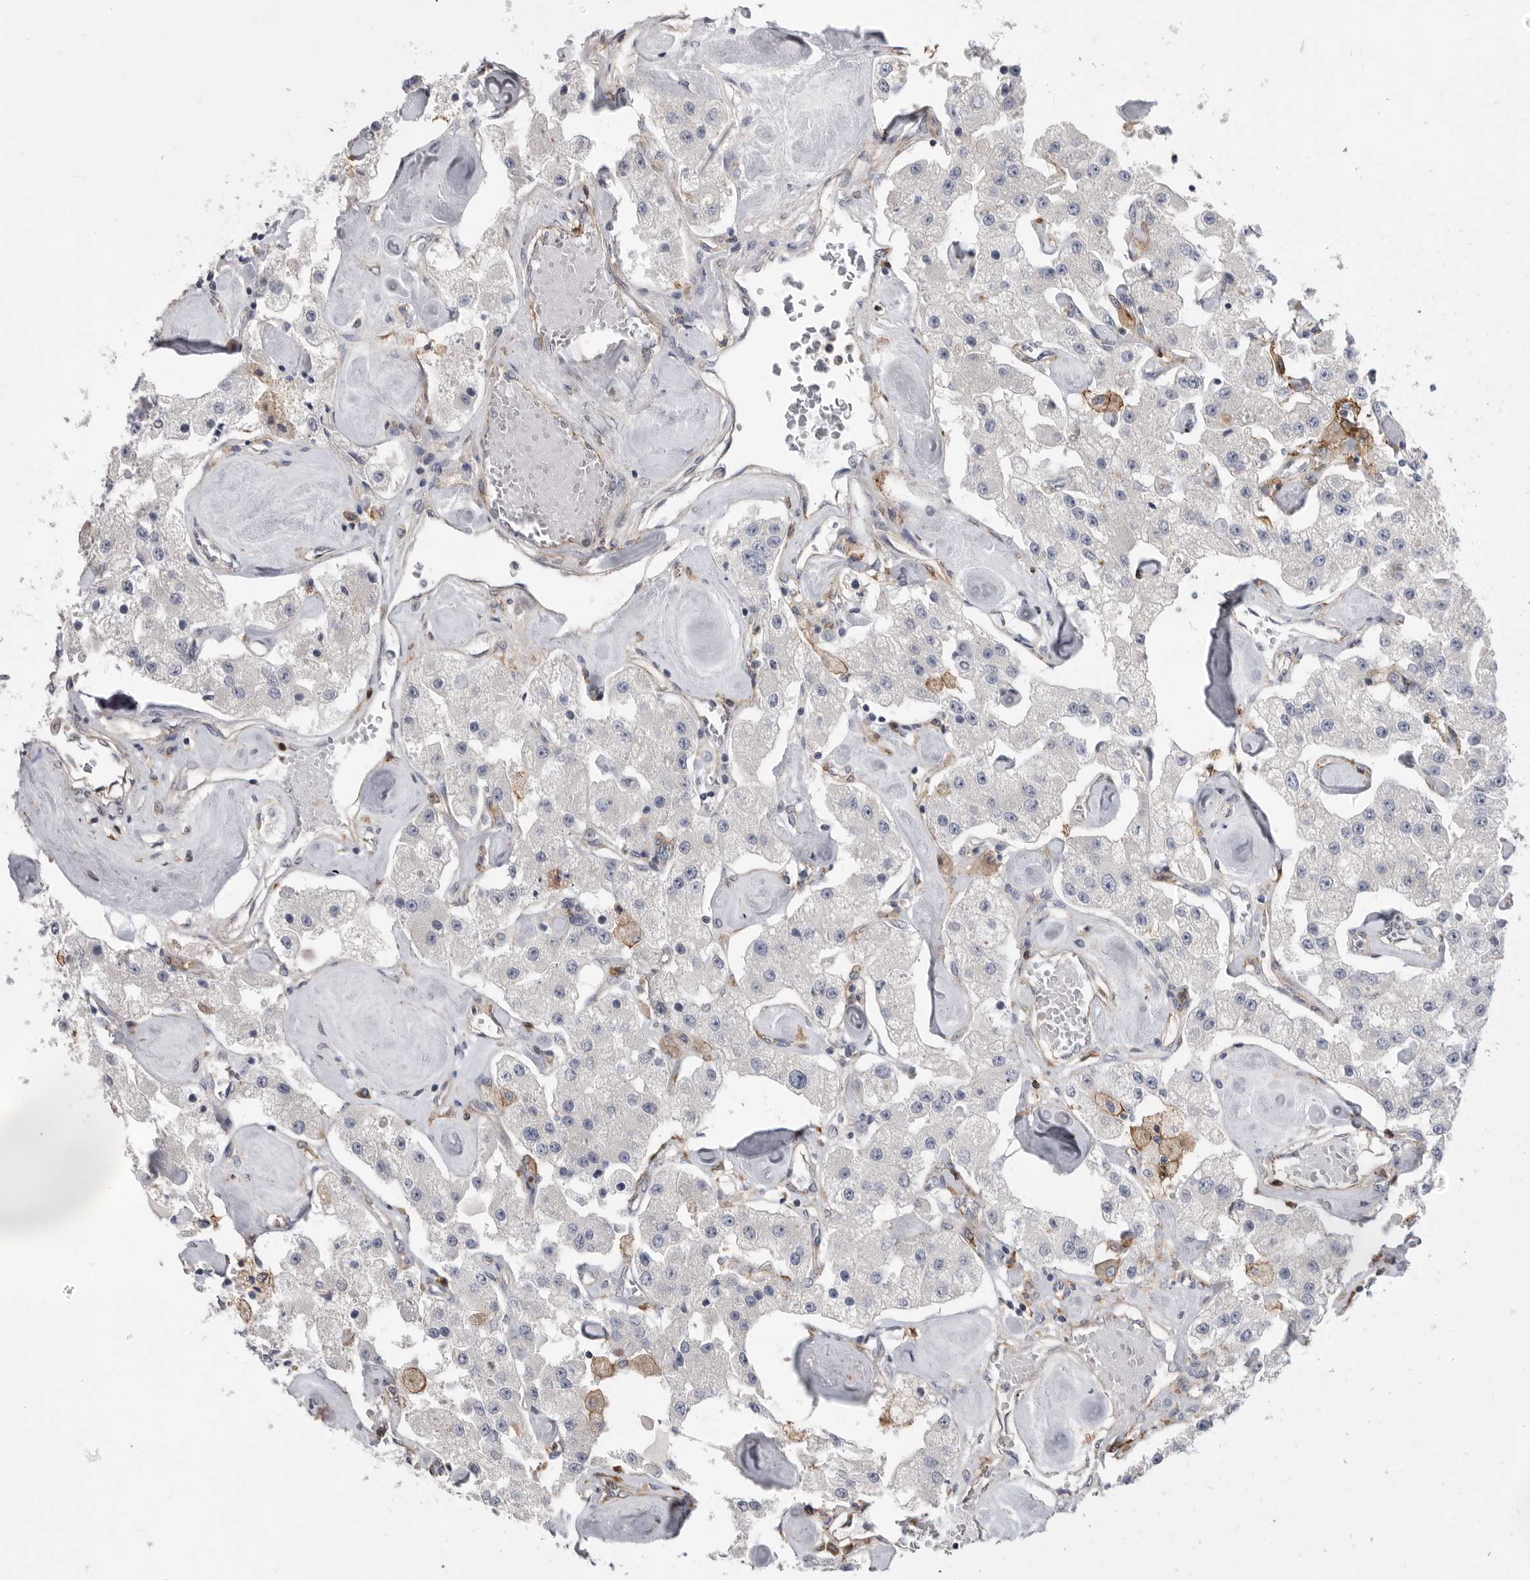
{"staining": {"intensity": "negative", "quantity": "none", "location": "none"}, "tissue": "carcinoid", "cell_type": "Tumor cells", "image_type": "cancer", "snomed": [{"axis": "morphology", "description": "Carcinoid, malignant, NOS"}, {"axis": "topography", "description": "Pancreas"}], "caption": "The image exhibits no significant expression in tumor cells of carcinoid (malignant). (DAB (3,3'-diaminobenzidine) IHC with hematoxylin counter stain).", "gene": "SIGLEC10", "patient": {"sex": "male", "age": 41}}